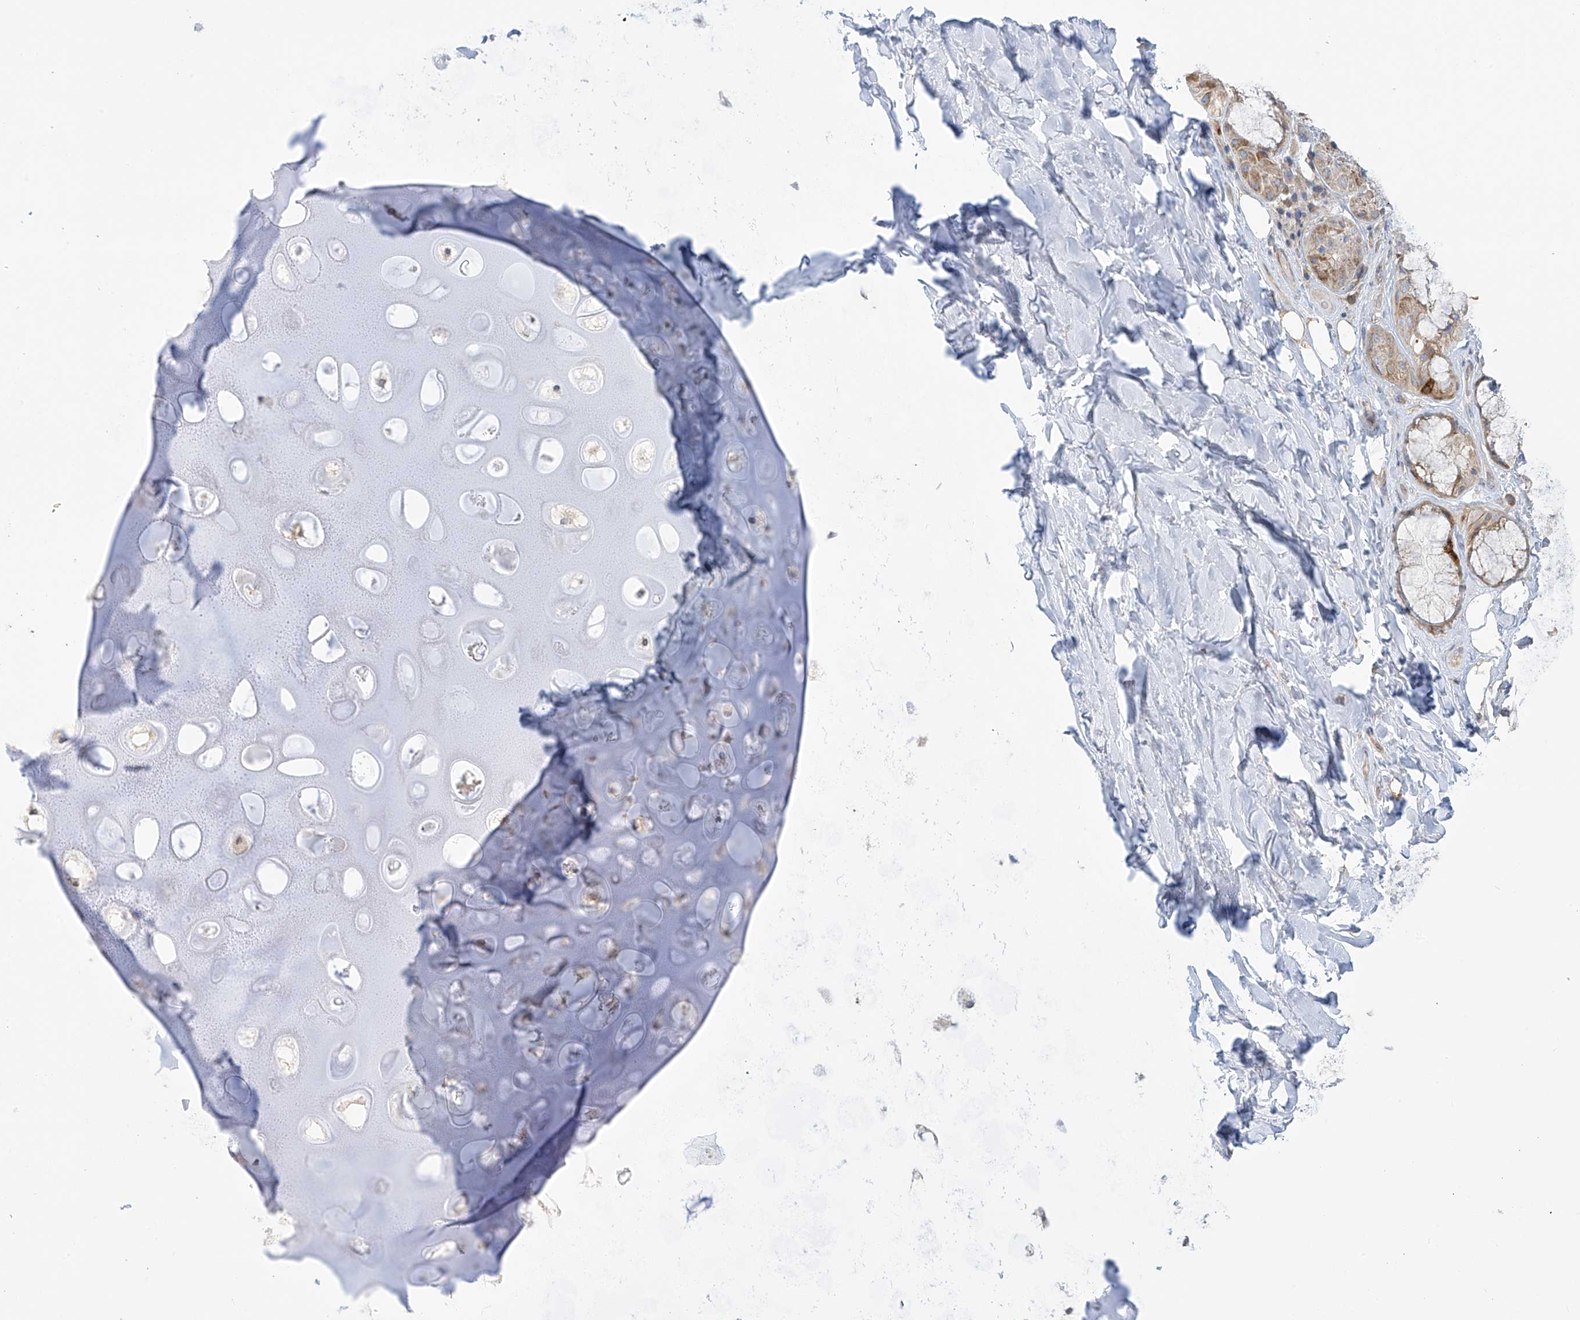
{"staining": {"intensity": "weak", "quantity": ">75%", "location": "cytoplasmic/membranous"}, "tissue": "adipose tissue", "cell_type": "Adipocytes", "image_type": "normal", "snomed": [{"axis": "morphology", "description": "Normal tissue, NOS"}, {"axis": "morphology", "description": "Squamous cell carcinoma, NOS"}, {"axis": "topography", "description": "Lymph node"}, {"axis": "topography", "description": "Bronchus"}, {"axis": "topography", "description": "Lung"}], "caption": "Approximately >75% of adipocytes in benign adipose tissue show weak cytoplasmic/membranous protein positivity as visualized by brown immunohistochemical staining.", "gene": "ZNF641", "patient": {"sex": "male", "age": 66}}